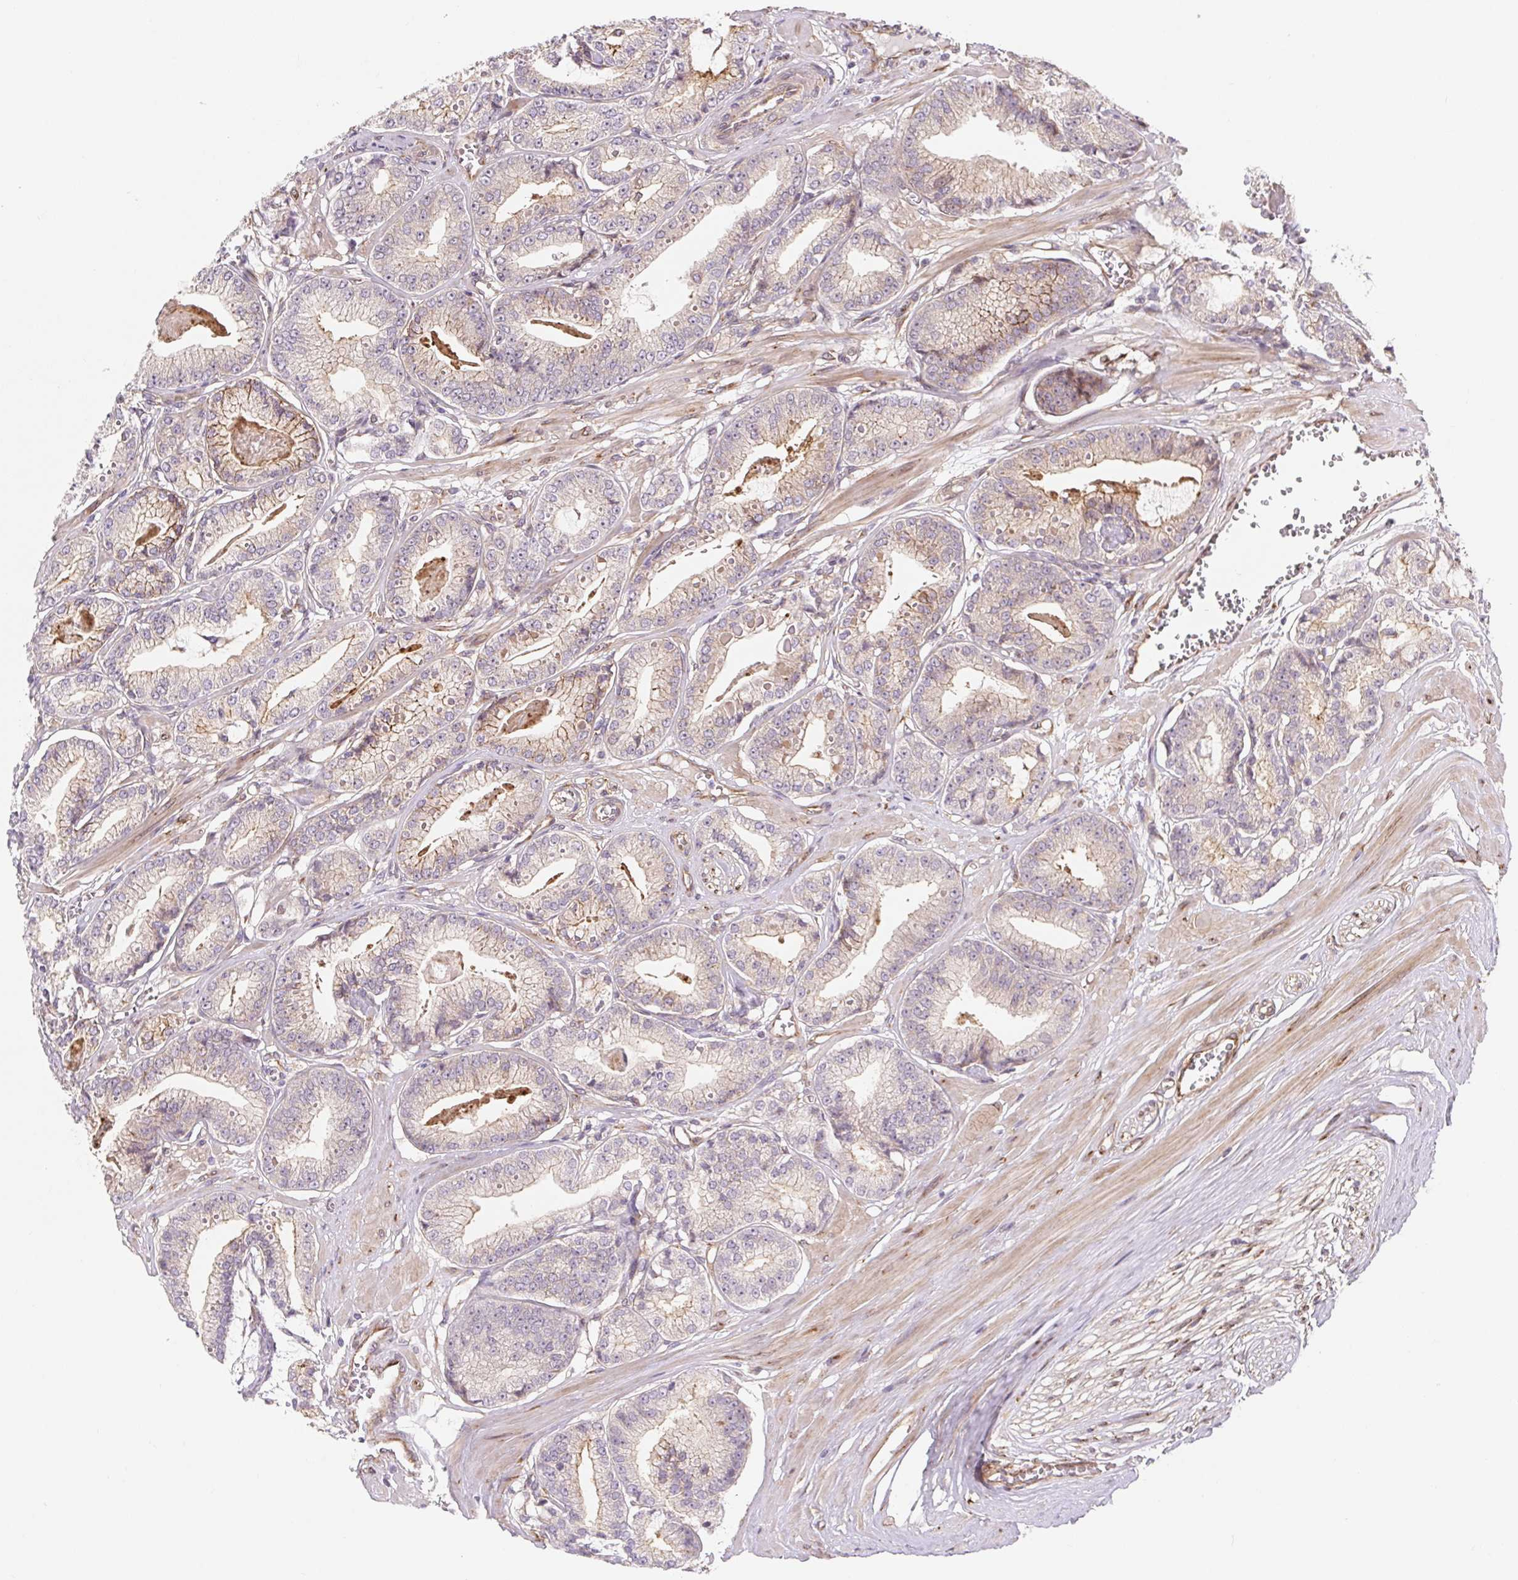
{"staining": {"intensity": "weak", "quantity": "<25%", "location": "cytoplasmic/membranous"}, "tissue": "prostate cancer", "cell_type": "Tumor cells", "image_type": "cancer", "snomed": [{"axis": "morphology", "description": "Adenocarcinoma, High grade"}, {"axis": "topography", "description": "Prostate"}], "caption": "High magnification brightfield microscopy of prostate adenocarcinoma (high-grade) stained with DAB (3,3'-diaminobenzidine) (brown) and counterstained with hematoxylin (blue): tumor cells show no significant expression.", "gene": "LYPD5", "patient": {"sex": "male", "age": 71}}